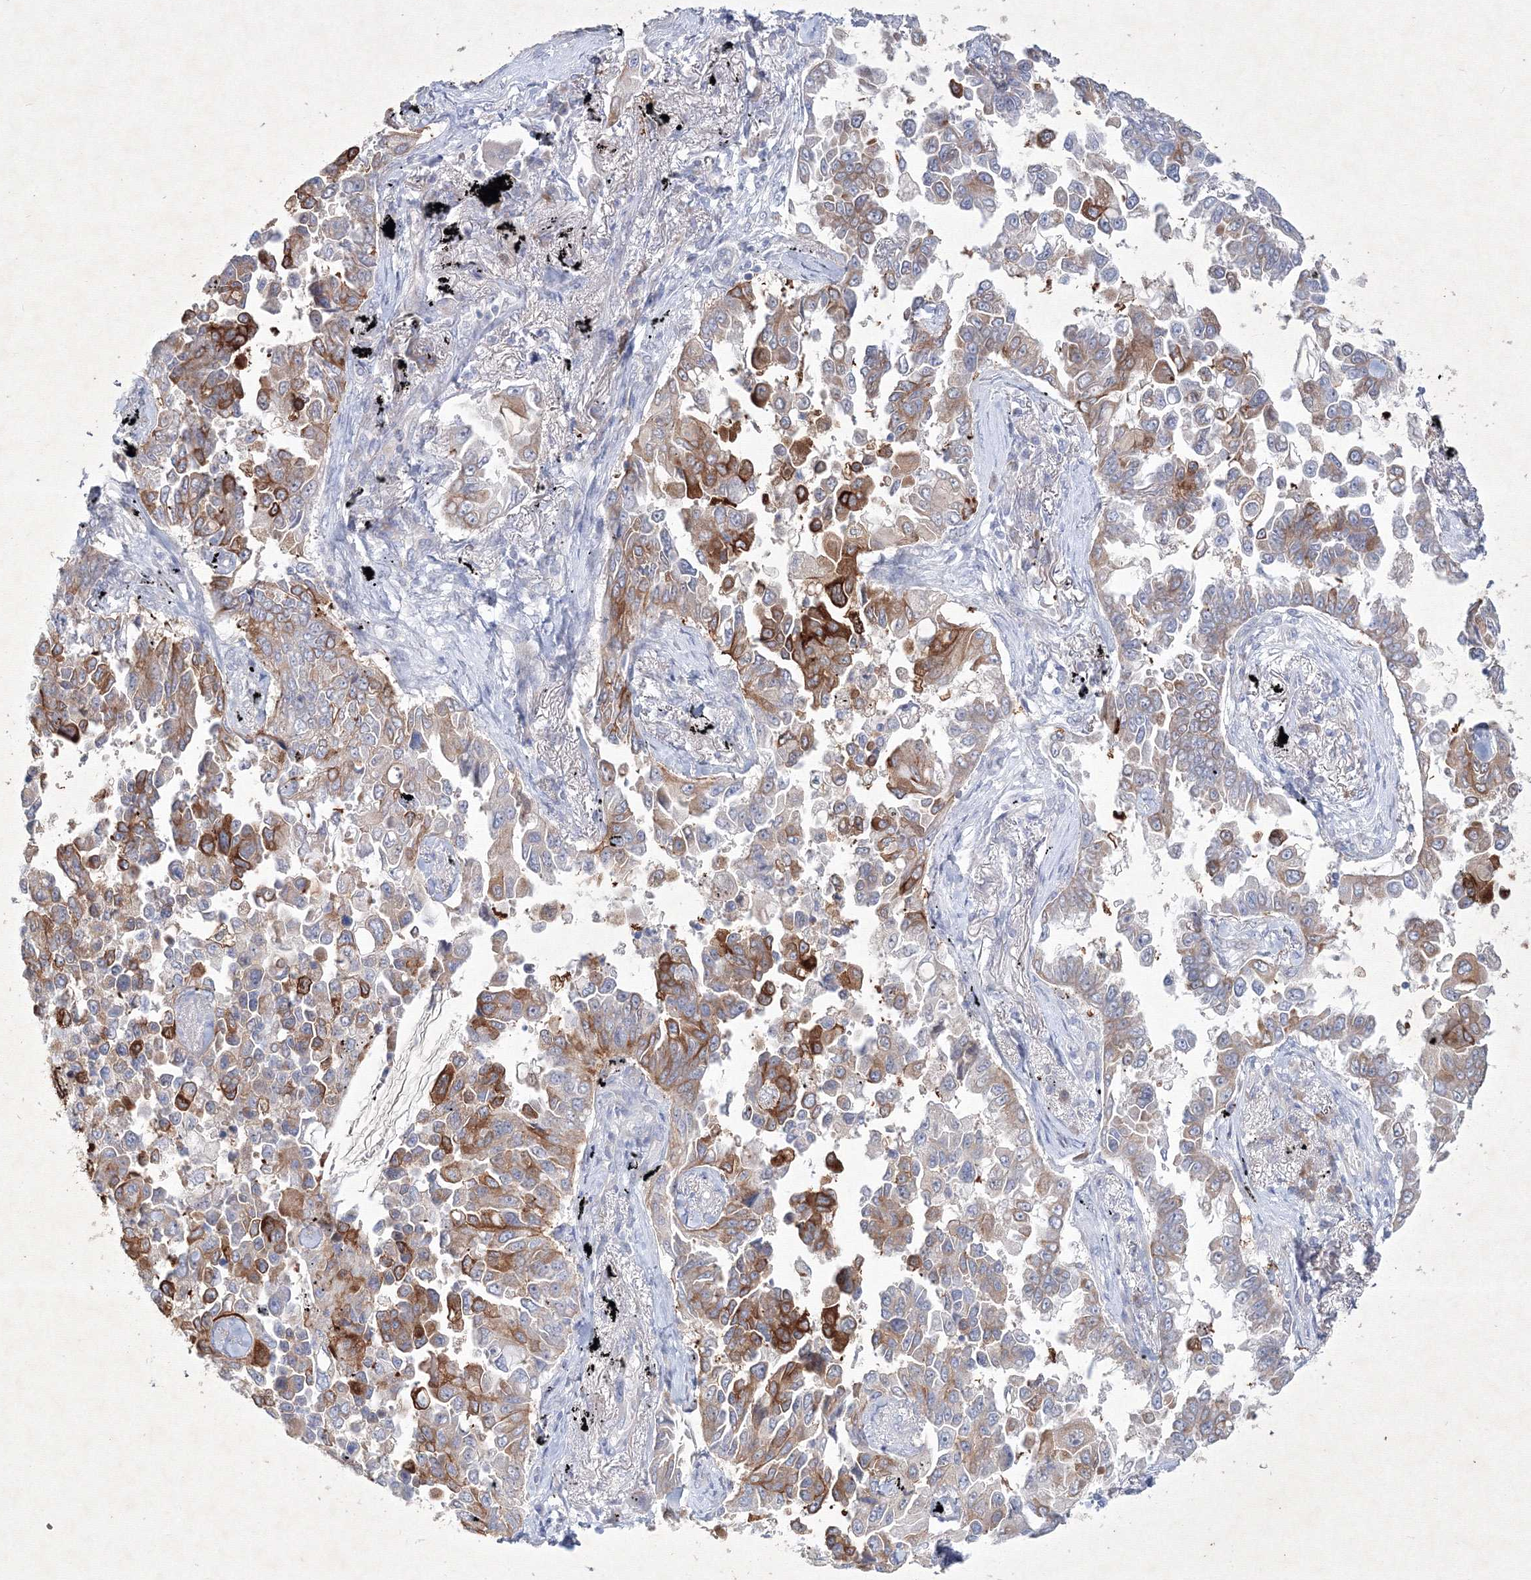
{"staining": {"intensity": "moderate", "quantity": ">75%", "location": "cytoplasmic/membranous"}, "tissue": "lung cancer", "cell_type": "Tumor cells", "image_type": "cancer", "snomed": [{"axis": "morphology", "description": "Adenocarcinoma, NOS"}, {"axis": "topography", "description": "Lung"}], "caption": "A photomicrograph showing moderate cytoplasmic/membranous positivity in approximately >75% of tumor cells in lung cancer (adenocarcinoma), as visualized by brown immunohistochemical staining.", "gene": "CXXC4", "patient": {"sex": "female", "age": 67}}